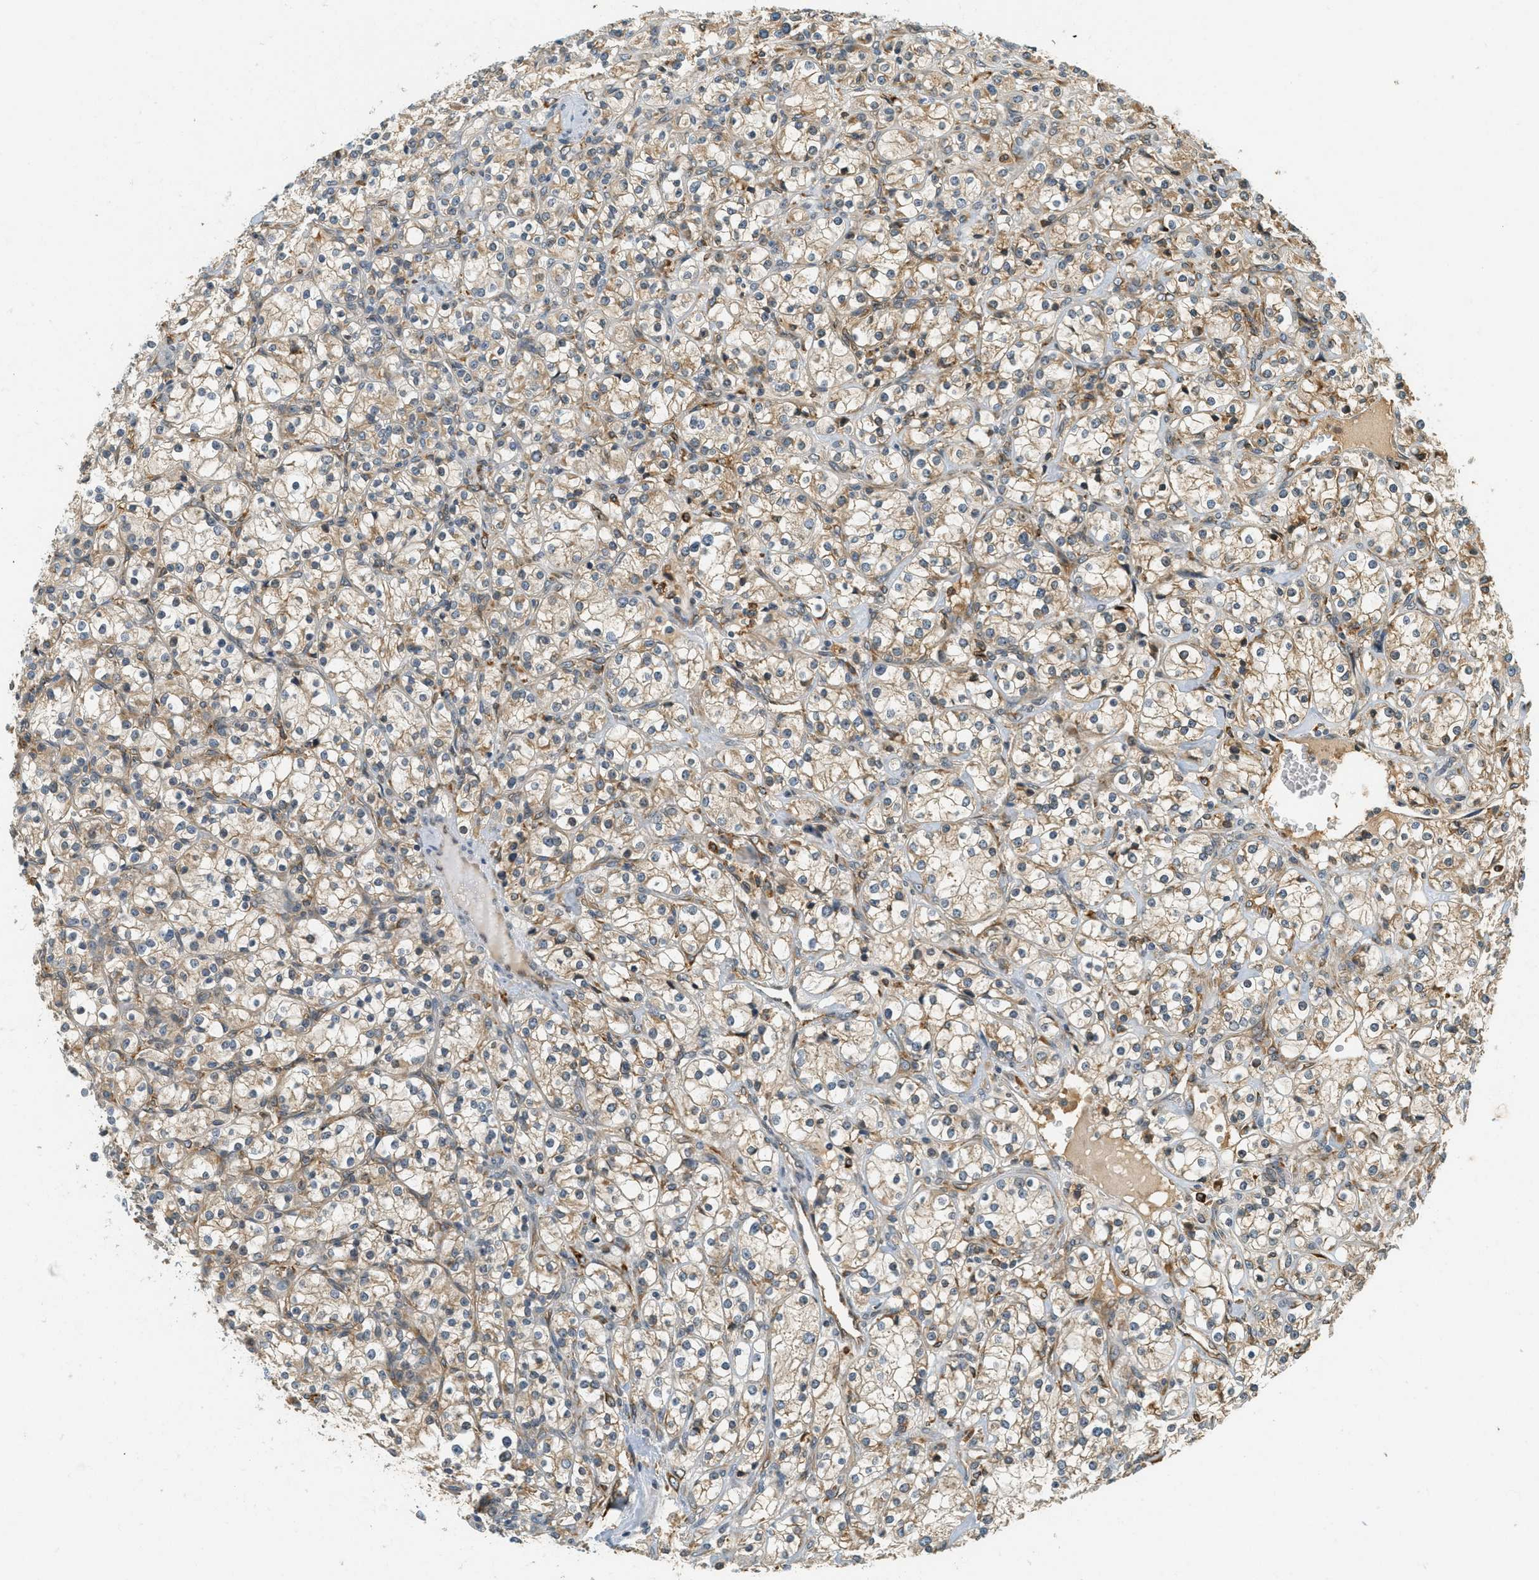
{"staining": {"intensity": "weak", "quantity": ">75%", "location": "cytoplasmic/membranous"}, "tissue": "renal cancer", "cell_type": "Tumor cells", "image_type": "cancer", "snomed": [{"axis": "morphology", "description": "Adenocarcinoma, NOS"}, {"axis": "topography", "description": "Kidney"}], "caption": "Renal cancer (adenocarcinoma) stained for a protein demonstrates weak cytoplasmic/membranous positivity in tumor cells. Nuclei are stained in blue.", "gene": "PDK1", "patient": {"sex": "male", "age": 77}}